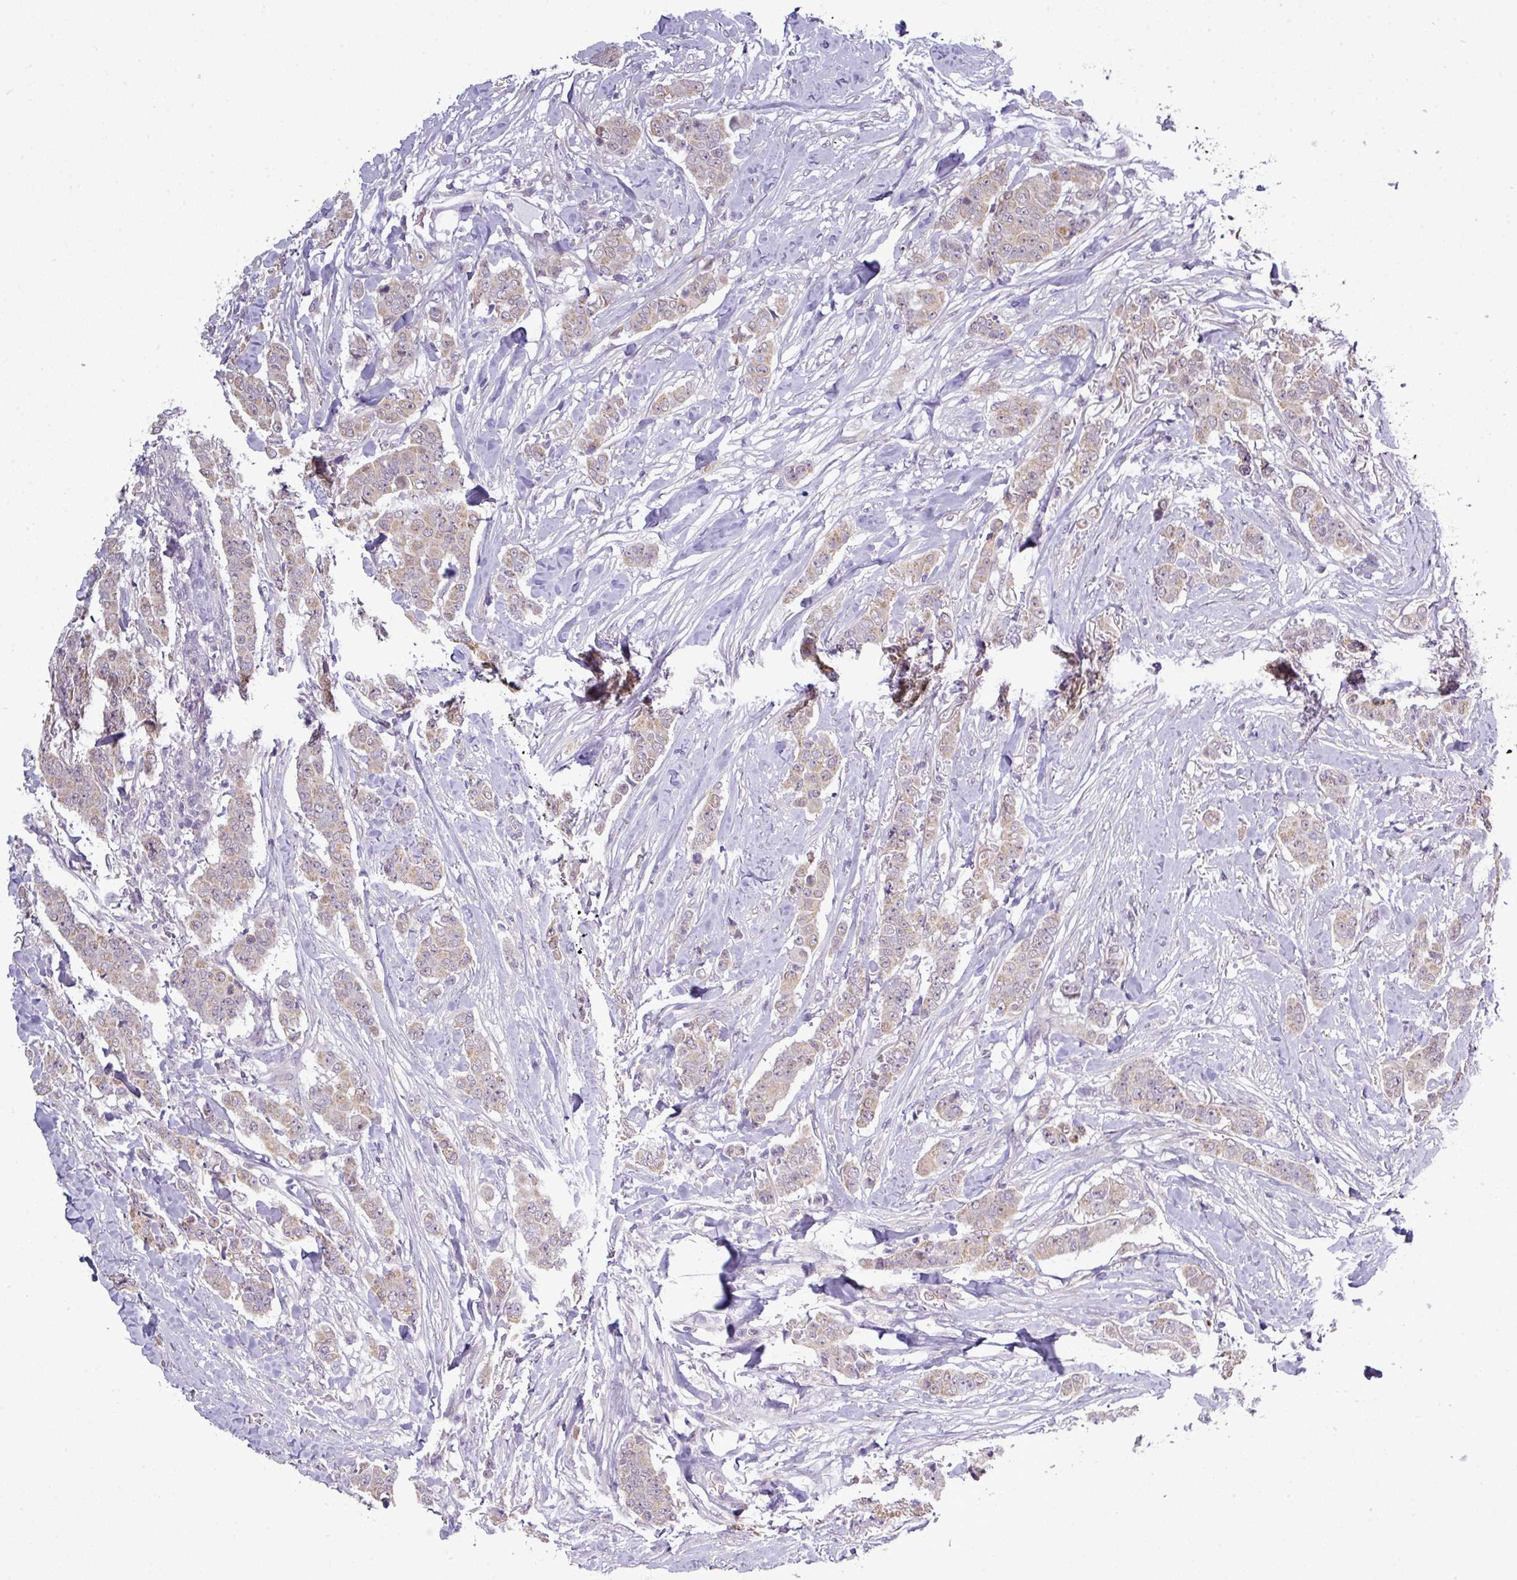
{"staining": {"intensity": "weak", "quantity": "25%-75%", "location": "cytoplasmic/membranous"}, "tissue": "breast cancer", "cell_type": "Tumor cells", "image_type": "cancer", "snomed": [{"axis": "morphology", "description": "Duct carcinoma"}, {"axis": "topography", "description": "Breast"}], "caption": "Protein staining by IHC demonstrates weak cytoplasmic/membranous expression in approximately 25%-75% of tumor cells in breast invasive ductal carcinoma.", "gene": "ZNF217", "patient": {"sex": "female", "age": 40}}